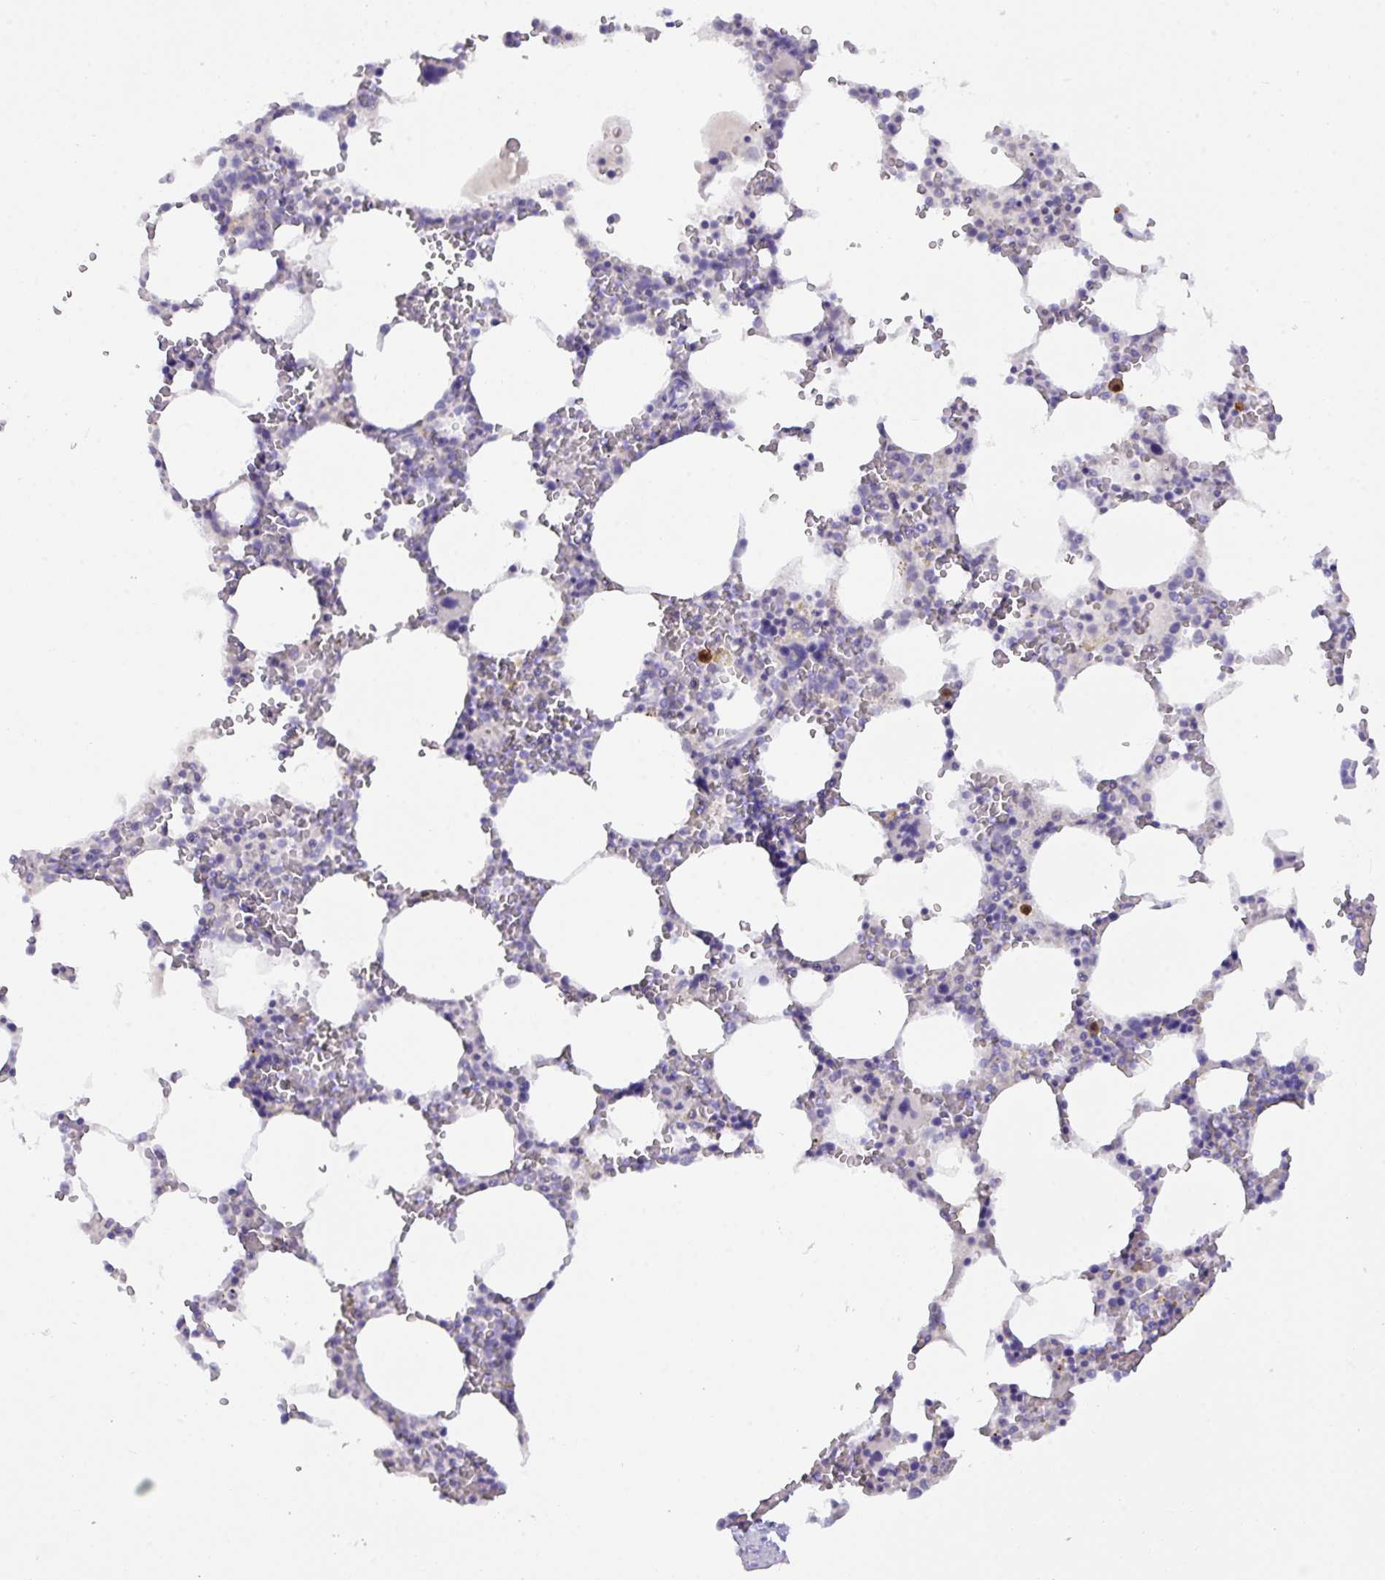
{"staining": {"intensity": "moderate", "quantity": "<25%", "location": "cytoplasmic/membranous"}, "tissue": "bone marrow", "cell_type": "Hematopoietic cells", "image_type": "normal", "snomed": [{"axis": "morphology", "description": "Normal tissue, NOS"}, {"axis": "topography", "description": "Bone marrow"}], "caption": "A brown stain labels moderate cytoplasmic/membranous expression of a protein in hematopoietic cells of benign bone marrow.", "gene": "MRM2", "patient": {"sex": "male", "age": 64}}